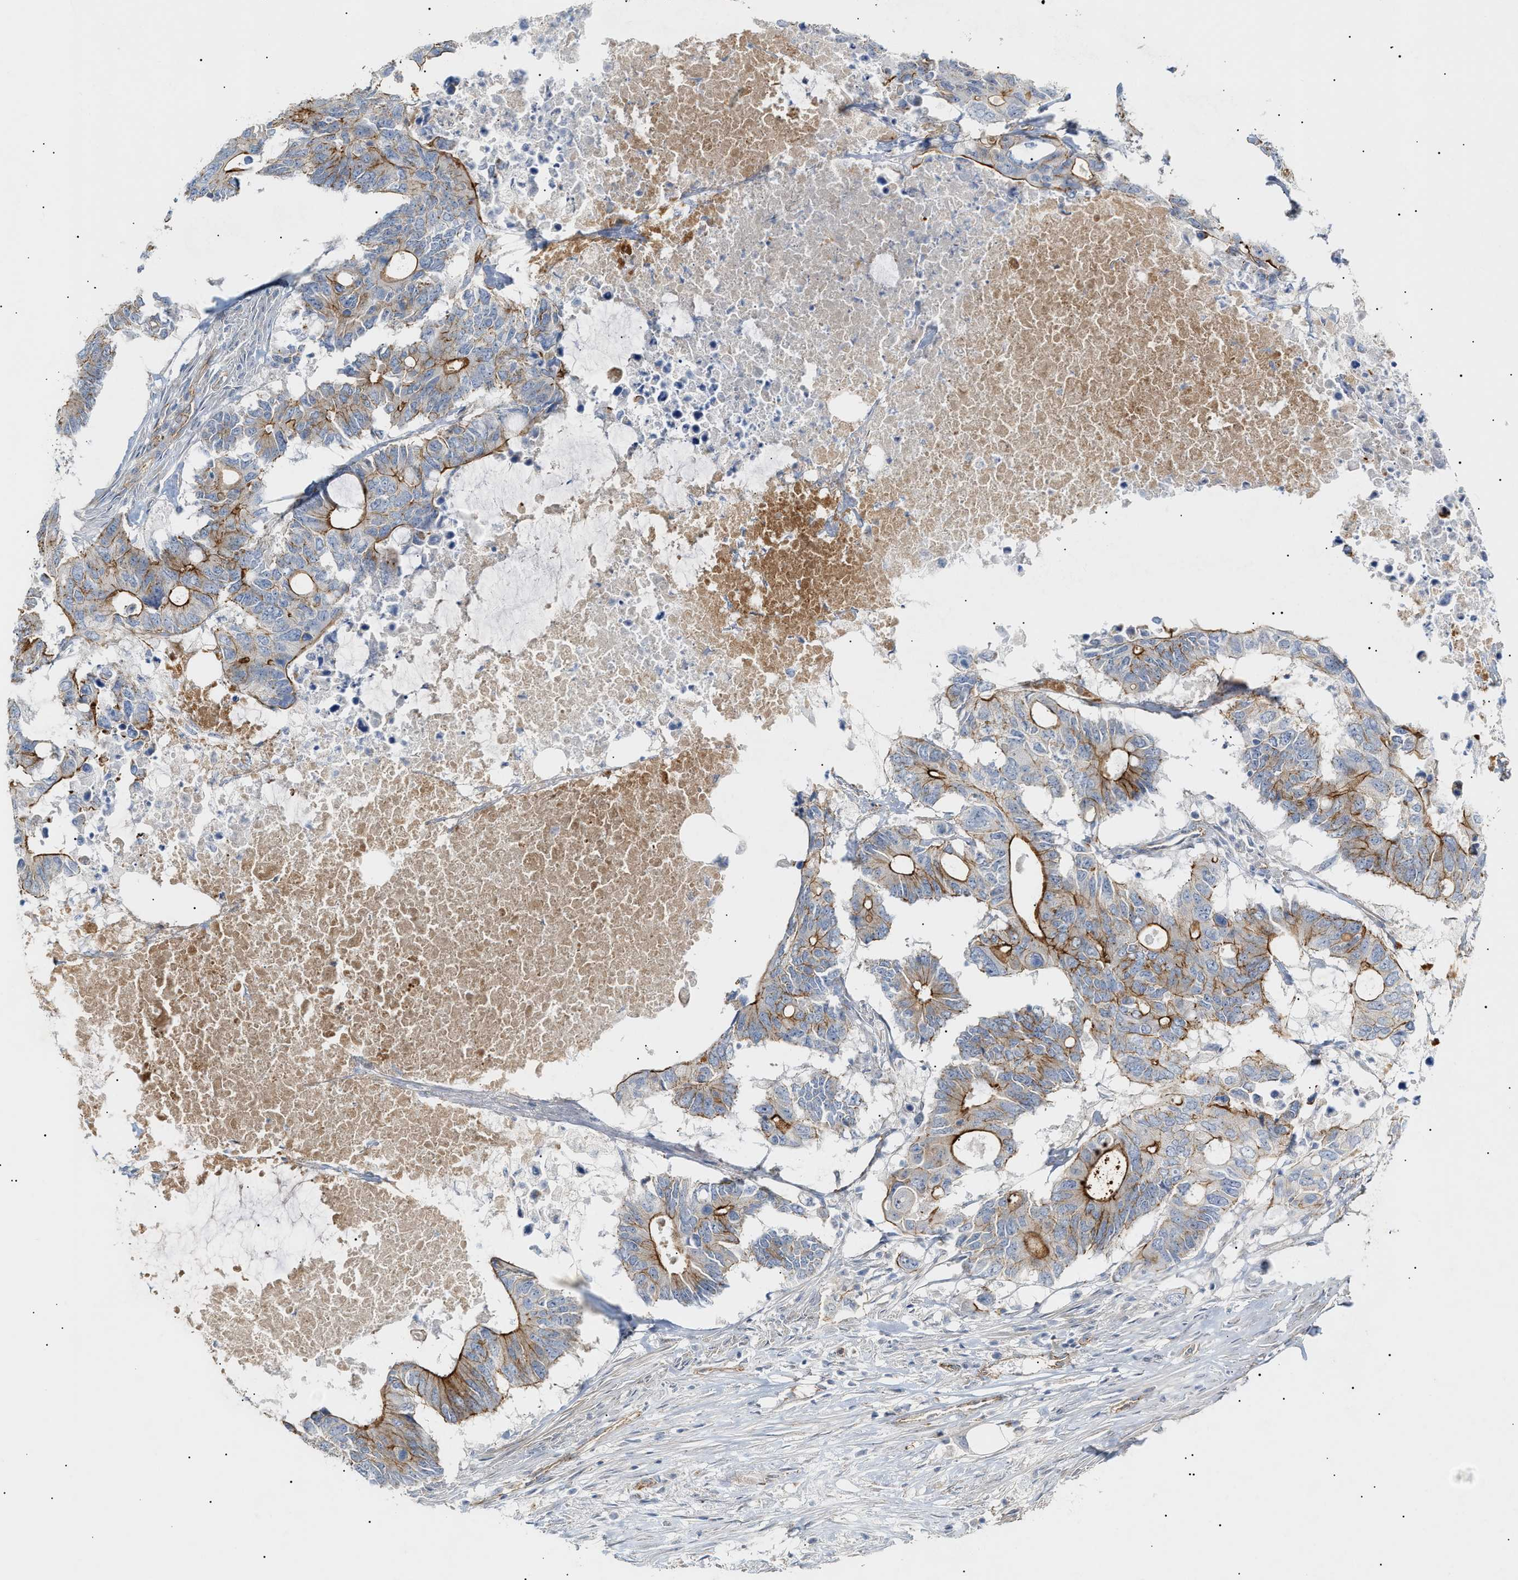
{"staining": {"intensity": "strong", "quantity": "25%-75%", "location": "cytoplasmic/membranous"}, "tissue": "colorectal cancer", "cell_type": "Tumor cells", "image_type": "cancer", "snomed": [{"axis": "morphology", "description": "Adenocarcinoma, NOS"}, {"axis": "topography", "description": "Colon"}], "caption": "IHC histopathology image of adenocarcinoma (colorectal) stained for a protein (brown), which demonstrates high levels of strong cytoplasmic/membranous staining in approximately 25%-75% of tumor cells.", "gene": "ZFHX2", "patient": {"sex": "male", "age": 71}}